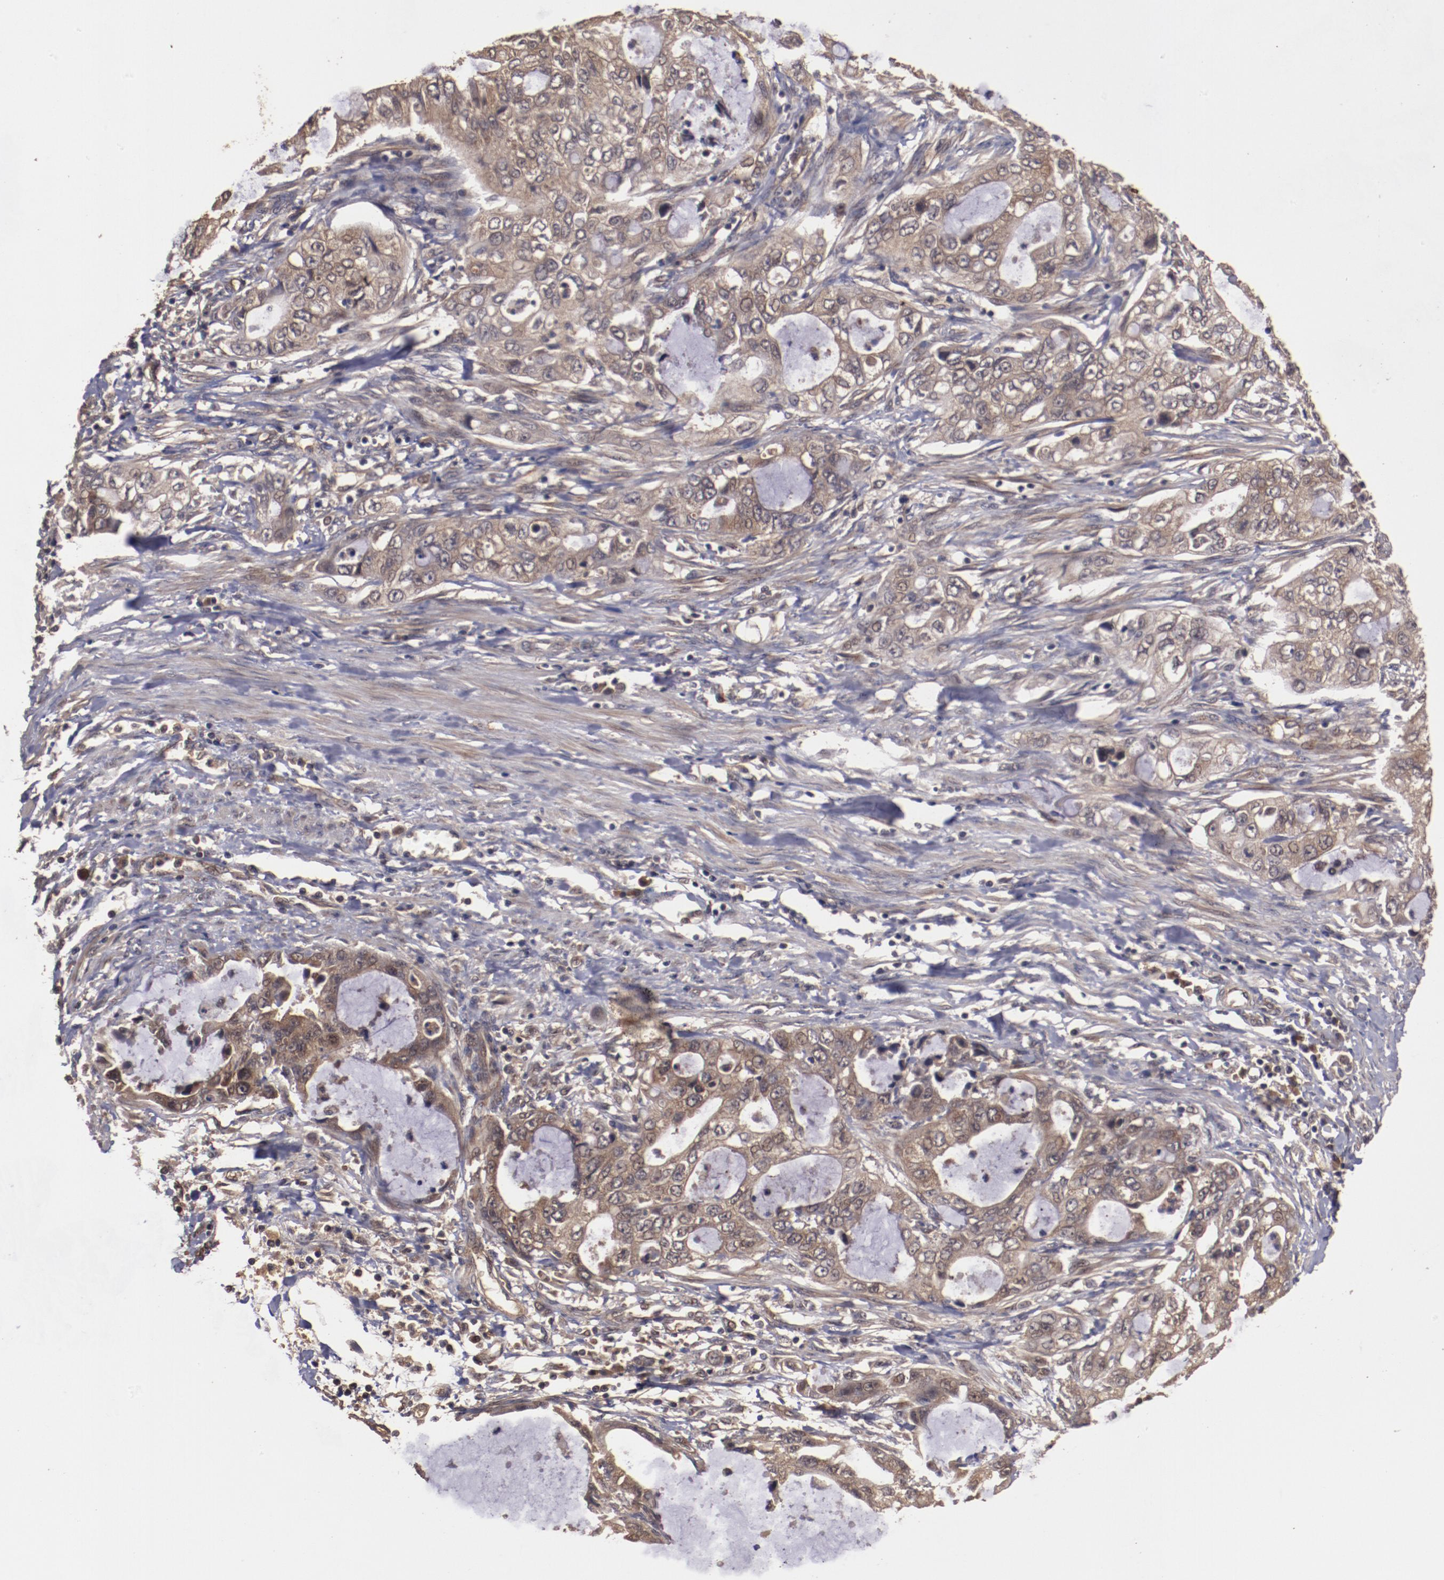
{"staining": {"intensity": "strong", "quantity": ">75%", "location": "cytoplasmic/membranous"}, "tissue": "stomach cancer", "cell_type": "Tumor cells", "image_type": "cancer", "snomed": [{"axis": "morphology", "description": "Adenocarcinoma, NOS"}, {"axis": "topography", "description": "Stomach, upper"}], "caption": "Stomach cancer (adenocarcinoma) stained for a protein (brown) reveals strong cytoplasmic/membranous positive expression in approximately >75% of tumor cells.", "gene": "TXNDC16", "patient": {"sex": "female", "age": 52}}